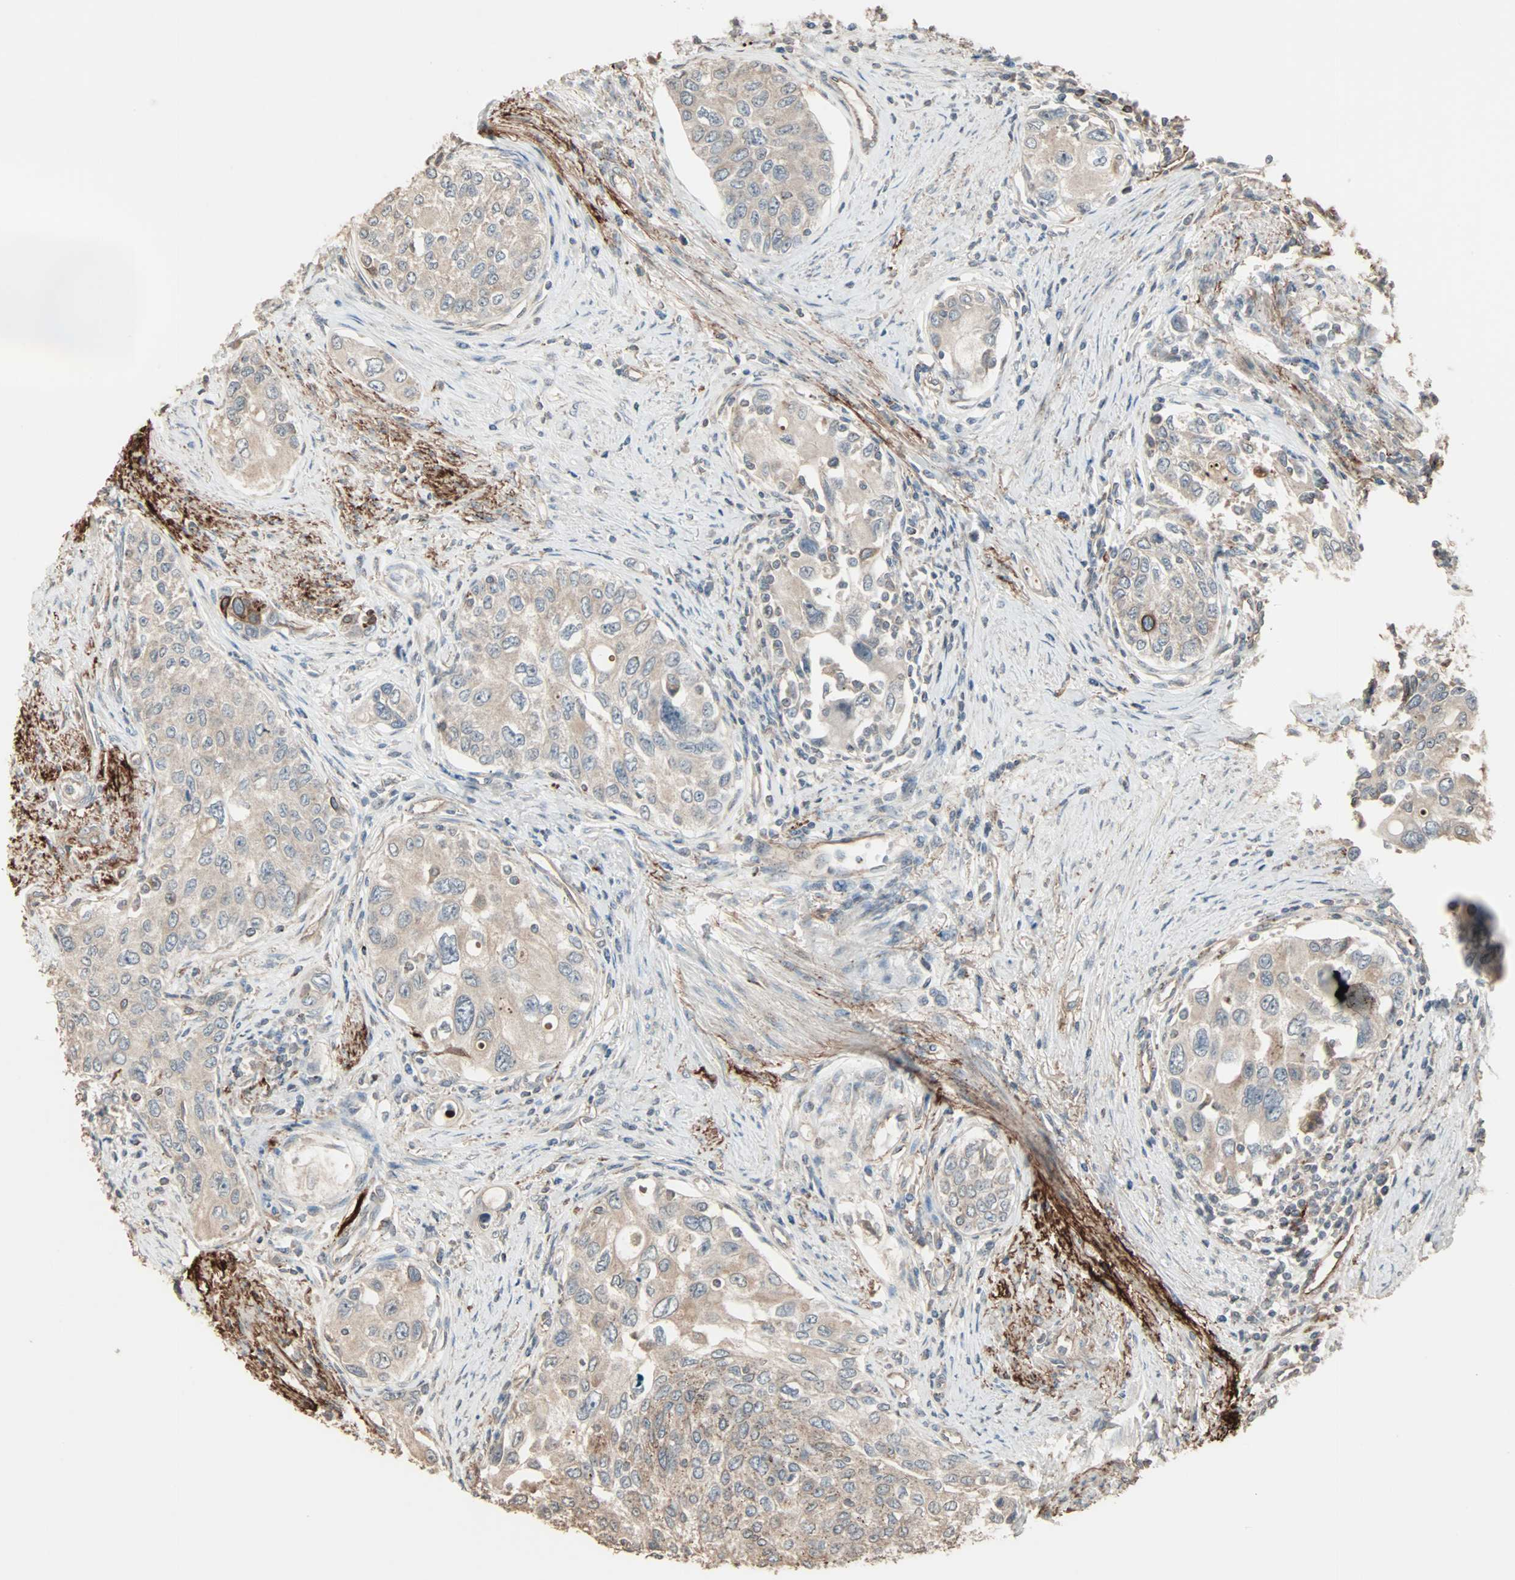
{"staining": {"intensity": "weak", "quantity": ">75%", "location": "cytoplasmic/membranous"}, "tissue": "urothelial cancer", "cell_type": "Tumor cells", "image_type": "cancer", "snomed": [{"axis": "morphology", "description": "Urothelial carcinoma, High grade"}, {"axis": "topography", "description": "Urinary bladder"}], "caption": "High-power microscopy captured an IHC micrograph of urothelial cancer, revealing weak cytoplasmic/membranous positivity in approximately >75% of tumor cells. The staining was performed using DAB (3,3'-diaminobenzidine) to visualize the protein expression in brown, while the nuclei were stained in blue with hematoxylin (Magnification: 20x).", "gene": "CALCRL", "patient": {"sex": "female", "age": 56}}